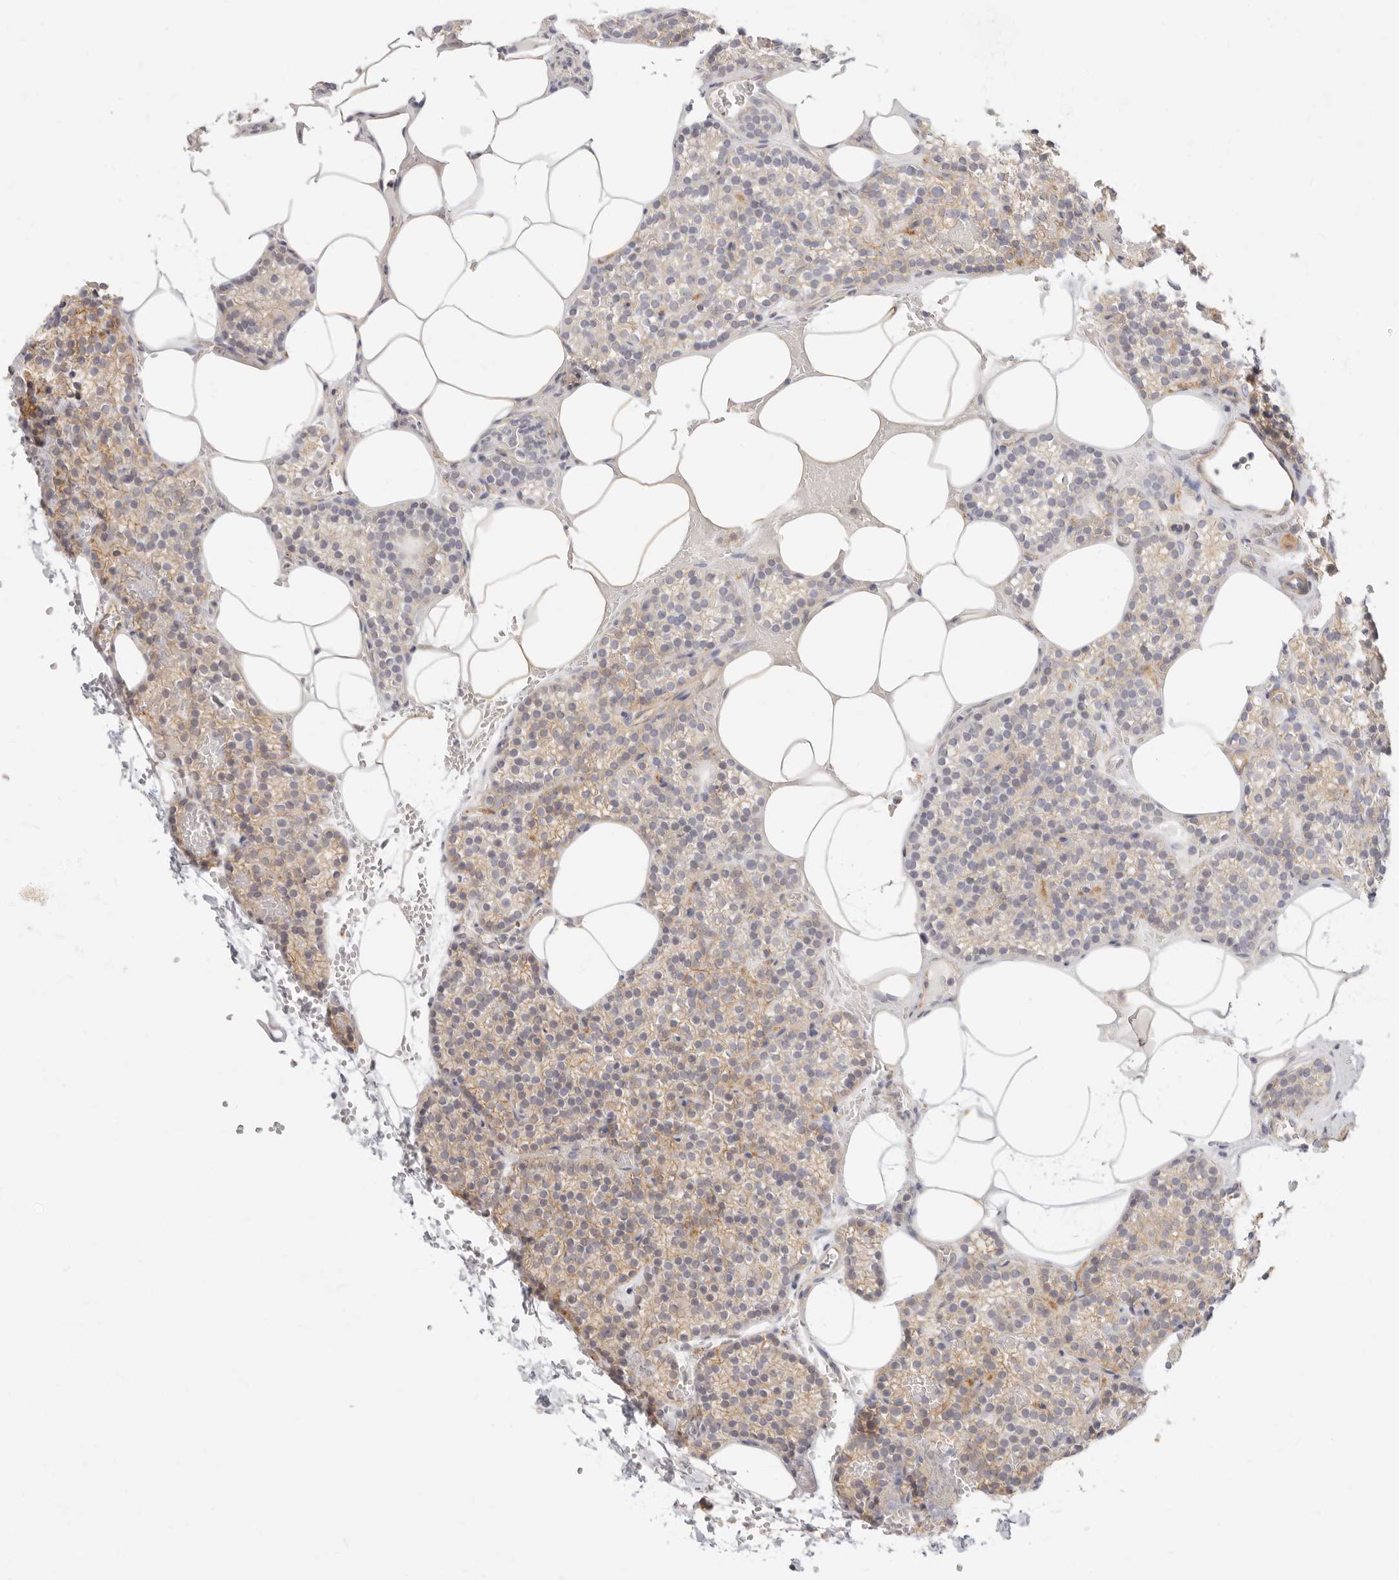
{"staining": {"intensity": "moderate", "quantity": ">75%", "location": "cytoplasmic/membranous"}, "tissue": "parathyroid gland", "cell_type": "Glandular cells", "image_type": "normal", "snomed": [{"axis": "morphology", "description": "Normal tissue, NOS"}, {"axis": "topography", "description": "Parathyroid gland"}], "caption": "High-magnification brightfield microscopy of unremarkable parathyroid gland stained with DAB (brown) and counterstained with hematoxylin (blue). glandular cells exhibit moderate cytoplasmic/membranous expression is seen in about>75% of cells.", "gene": "UBXN10", "patient": {"sex": "male", "age": 58}}